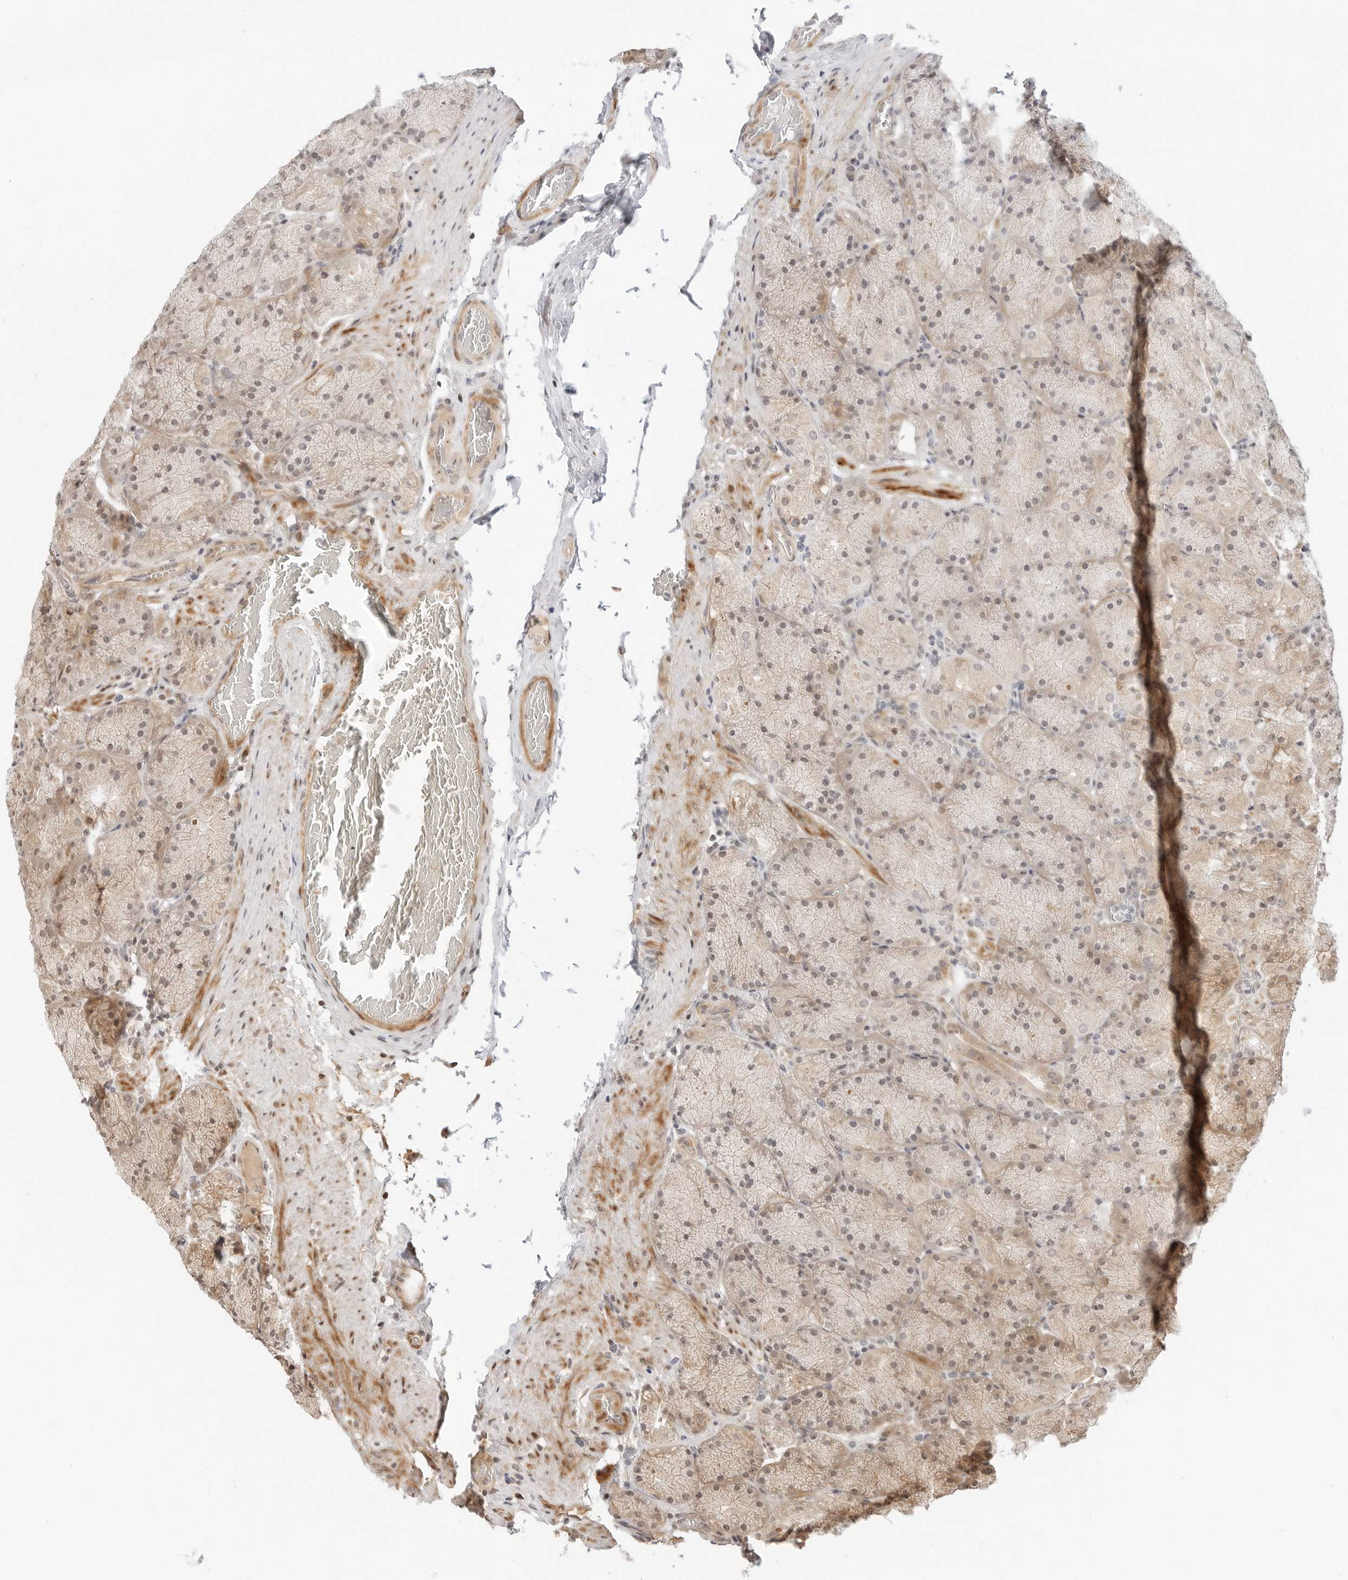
{"staining": {"intensity": "moderate", "quantity": "25%-75%", "location": "cytoplasmic/membranous,nuclear"}, "tissue": "stomach", "cell_type": "Glandular cells", "image_type": "normal", "snomed": [{"axis": "morphology", "description": "Normal tissue, NOS"}, {"axis": "topography", "description": "Stomach, upper"}, {"axis": "topography", "description": "Stomach"}], "caption": "About 25%-75% of glandular cells in benign human stomach demonstrate moderate cytoplasmic/membranous,nuclear protein positivity as visualized by brown immunohistochemical staining.", "gene": "GEM", "patient": {"sex": "male", "age": 48}}